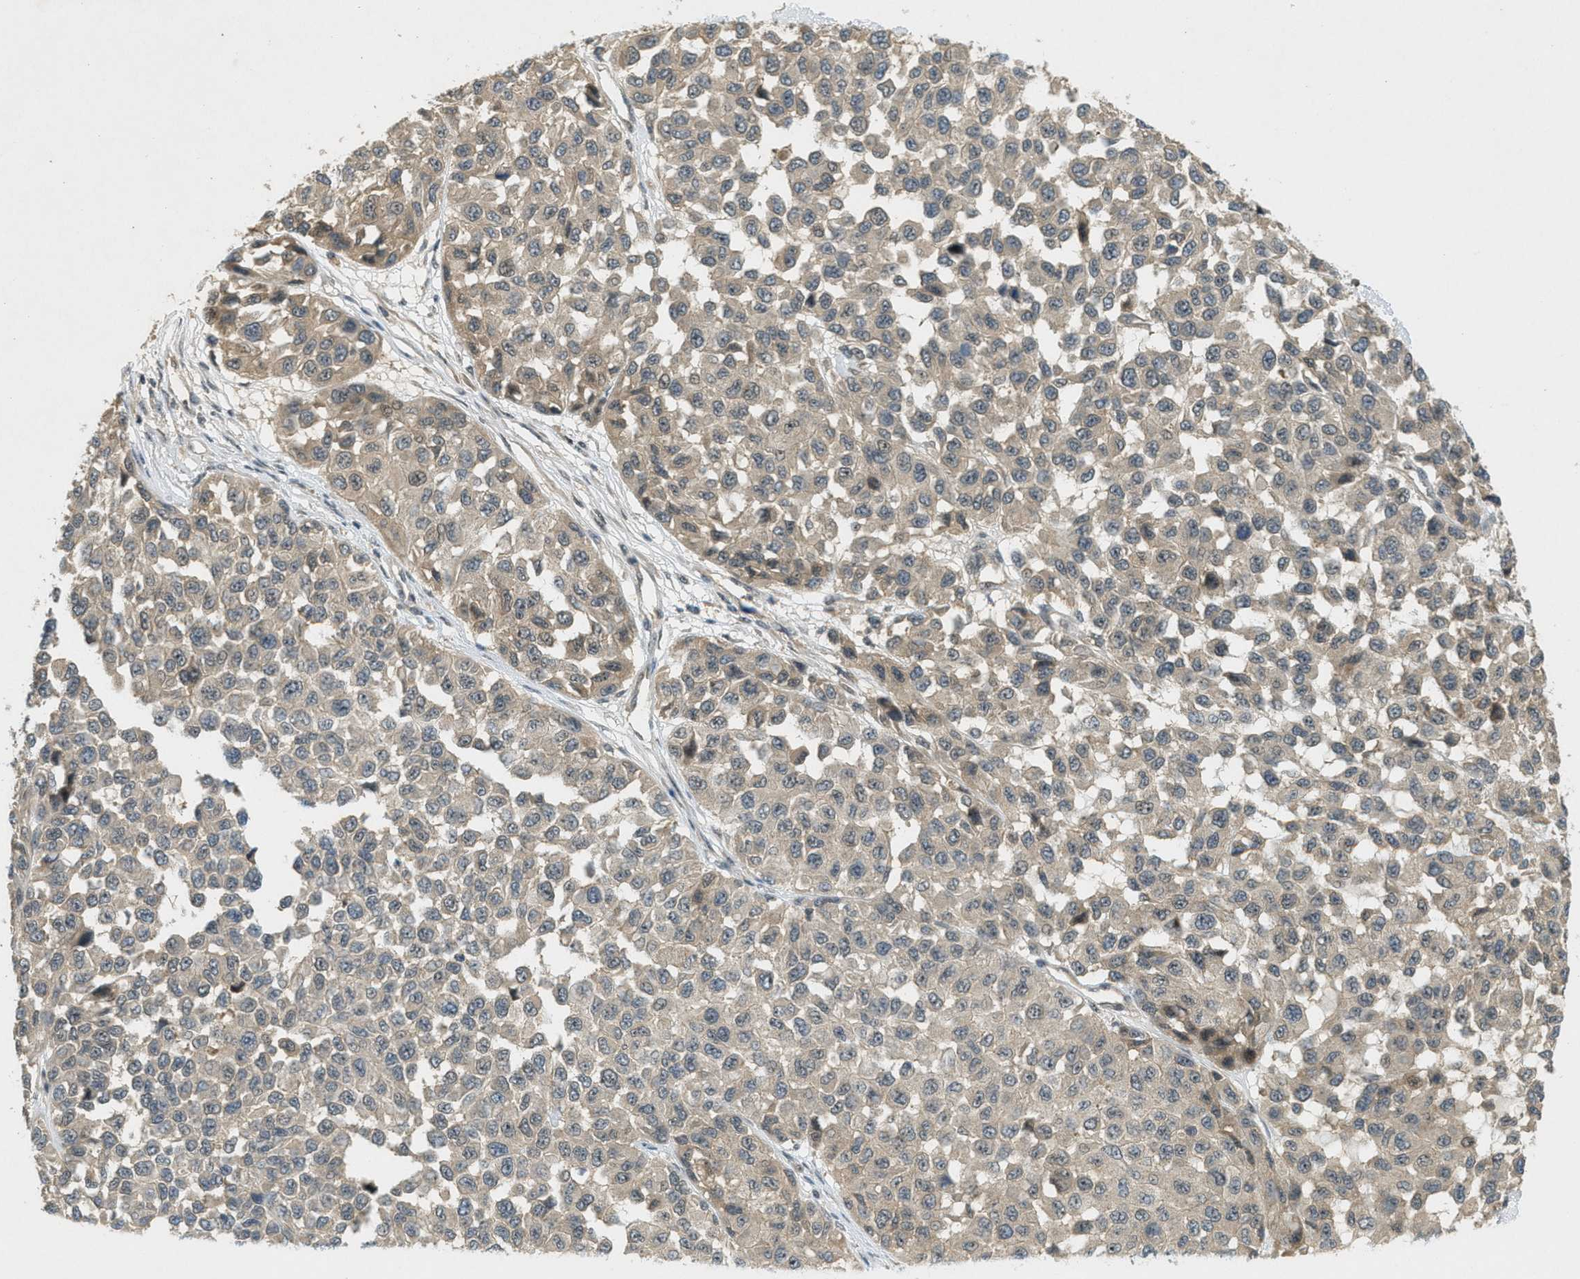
{"staining": {"intensity": "weak", "quantity": ">75%", "location": "cytoplasmic/membranous"}, "tissue": "melanoma", "cell_type": "Tumor cells", "image_type": "cancer", "snomed": [{"axis": "morphology", "description": "Normal tissue, NOS"}, {"axis": "morphology", "description": "Malignant melanoma, NOS"}, {"axis": "topography", "description": "Skin"}], "caption": "Immunohistochemical staining of malignant melanoma shows low levels of weak cytoplasmic/membranous staining in about >75% of tumor cells. (DAB IHC with brightfield microscopy, high magnification).", "gene": "STK11", "patient": {"sex": "male", "age": 62}}